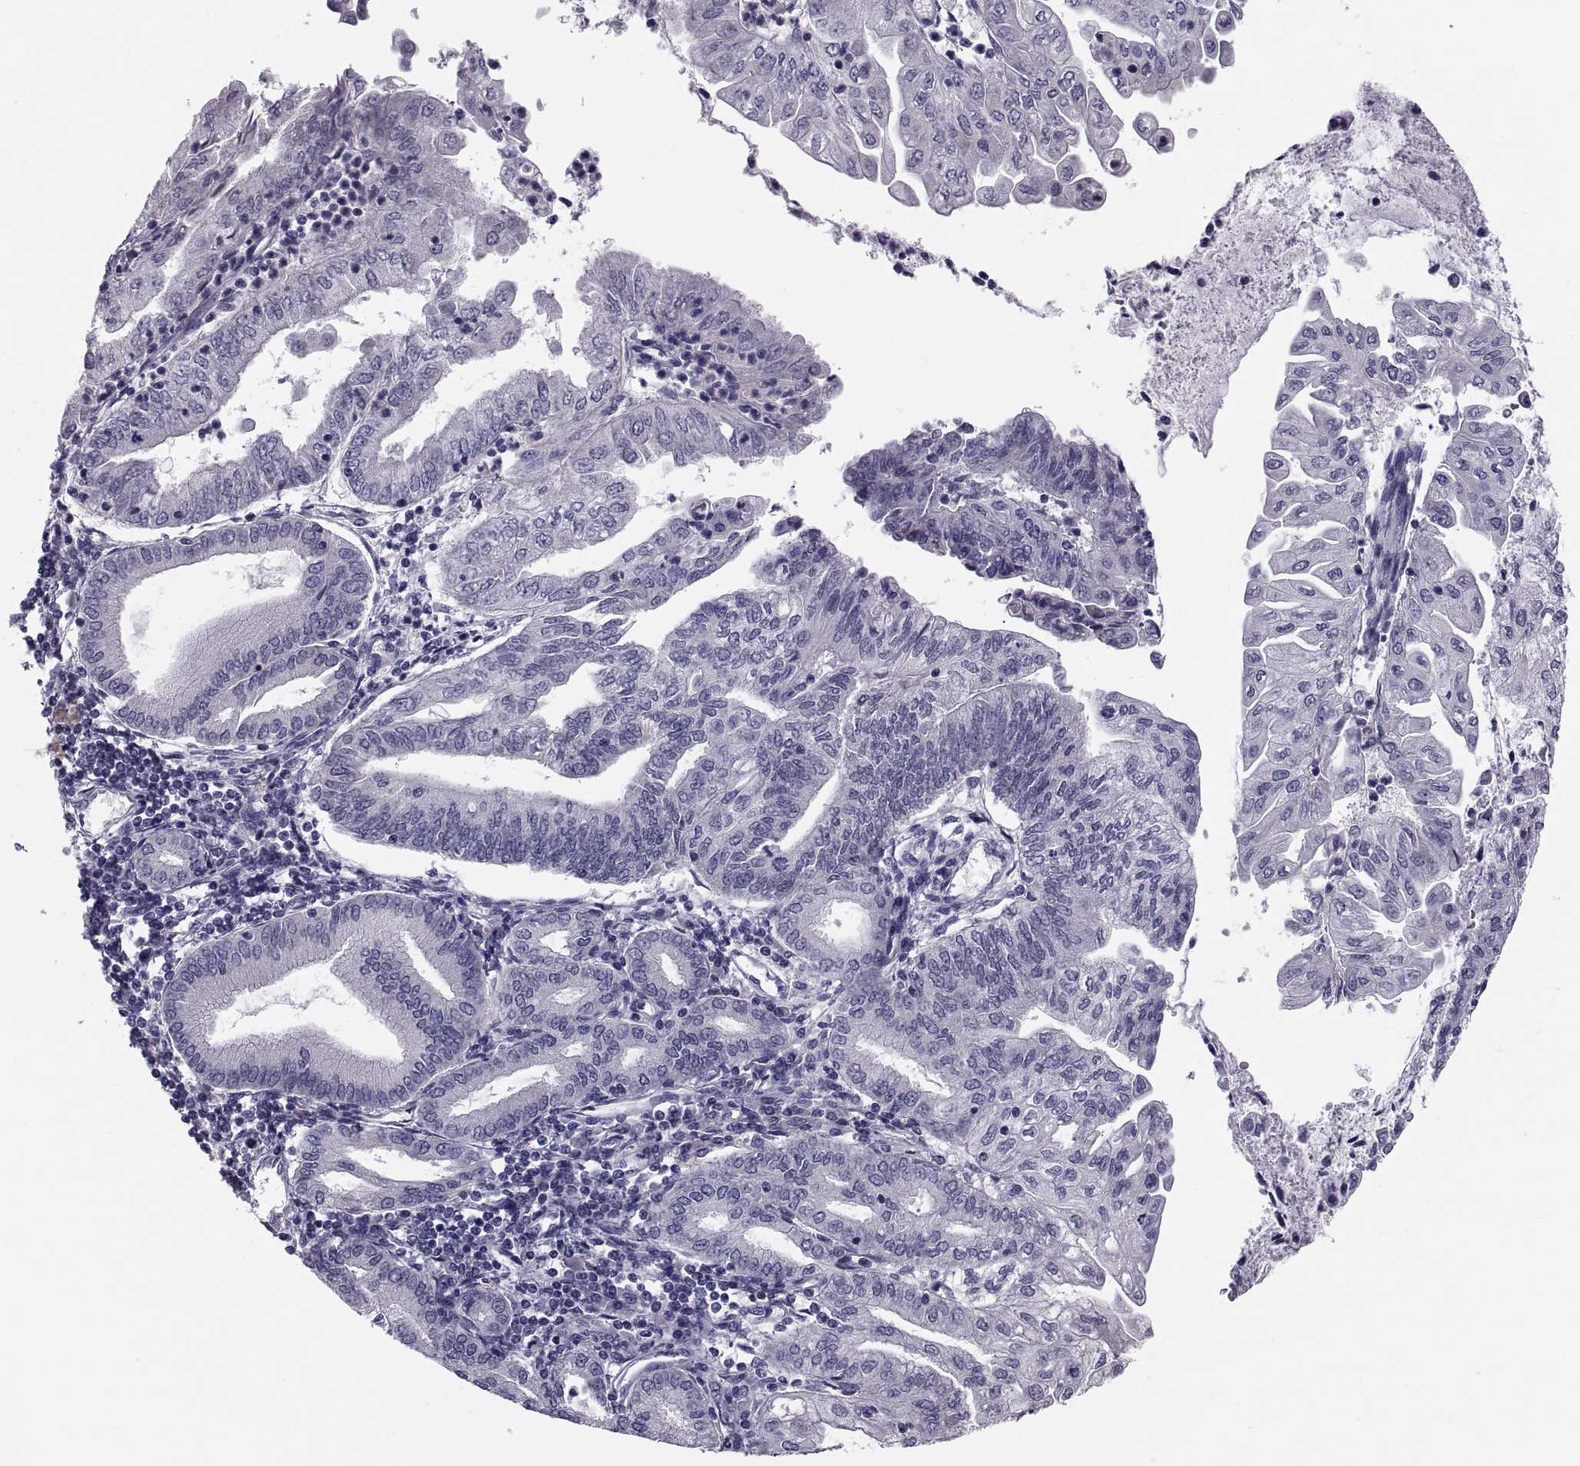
{"staining": {"intensity": "negative", "quantity": "none", "location": "none"}, "tissue": "endometrial cancer", "cell_type": "Tumor cells", "image_type": "cancer", "snomed": [{"axis": "morphology", "description": "Adenocarcinoma, NOS"}, {"axis": "topography", "description": "Endometrium"}], "caption": "This histopathology image is of endometrial cancer stained with immunohistochemistry (IHC) to label a protein in brown with the nuclei are counter-stained blue. There is no positivity in tumor cells.", "gene": "PDZRN4", "patient": {"sex": "female", "age": 55}}